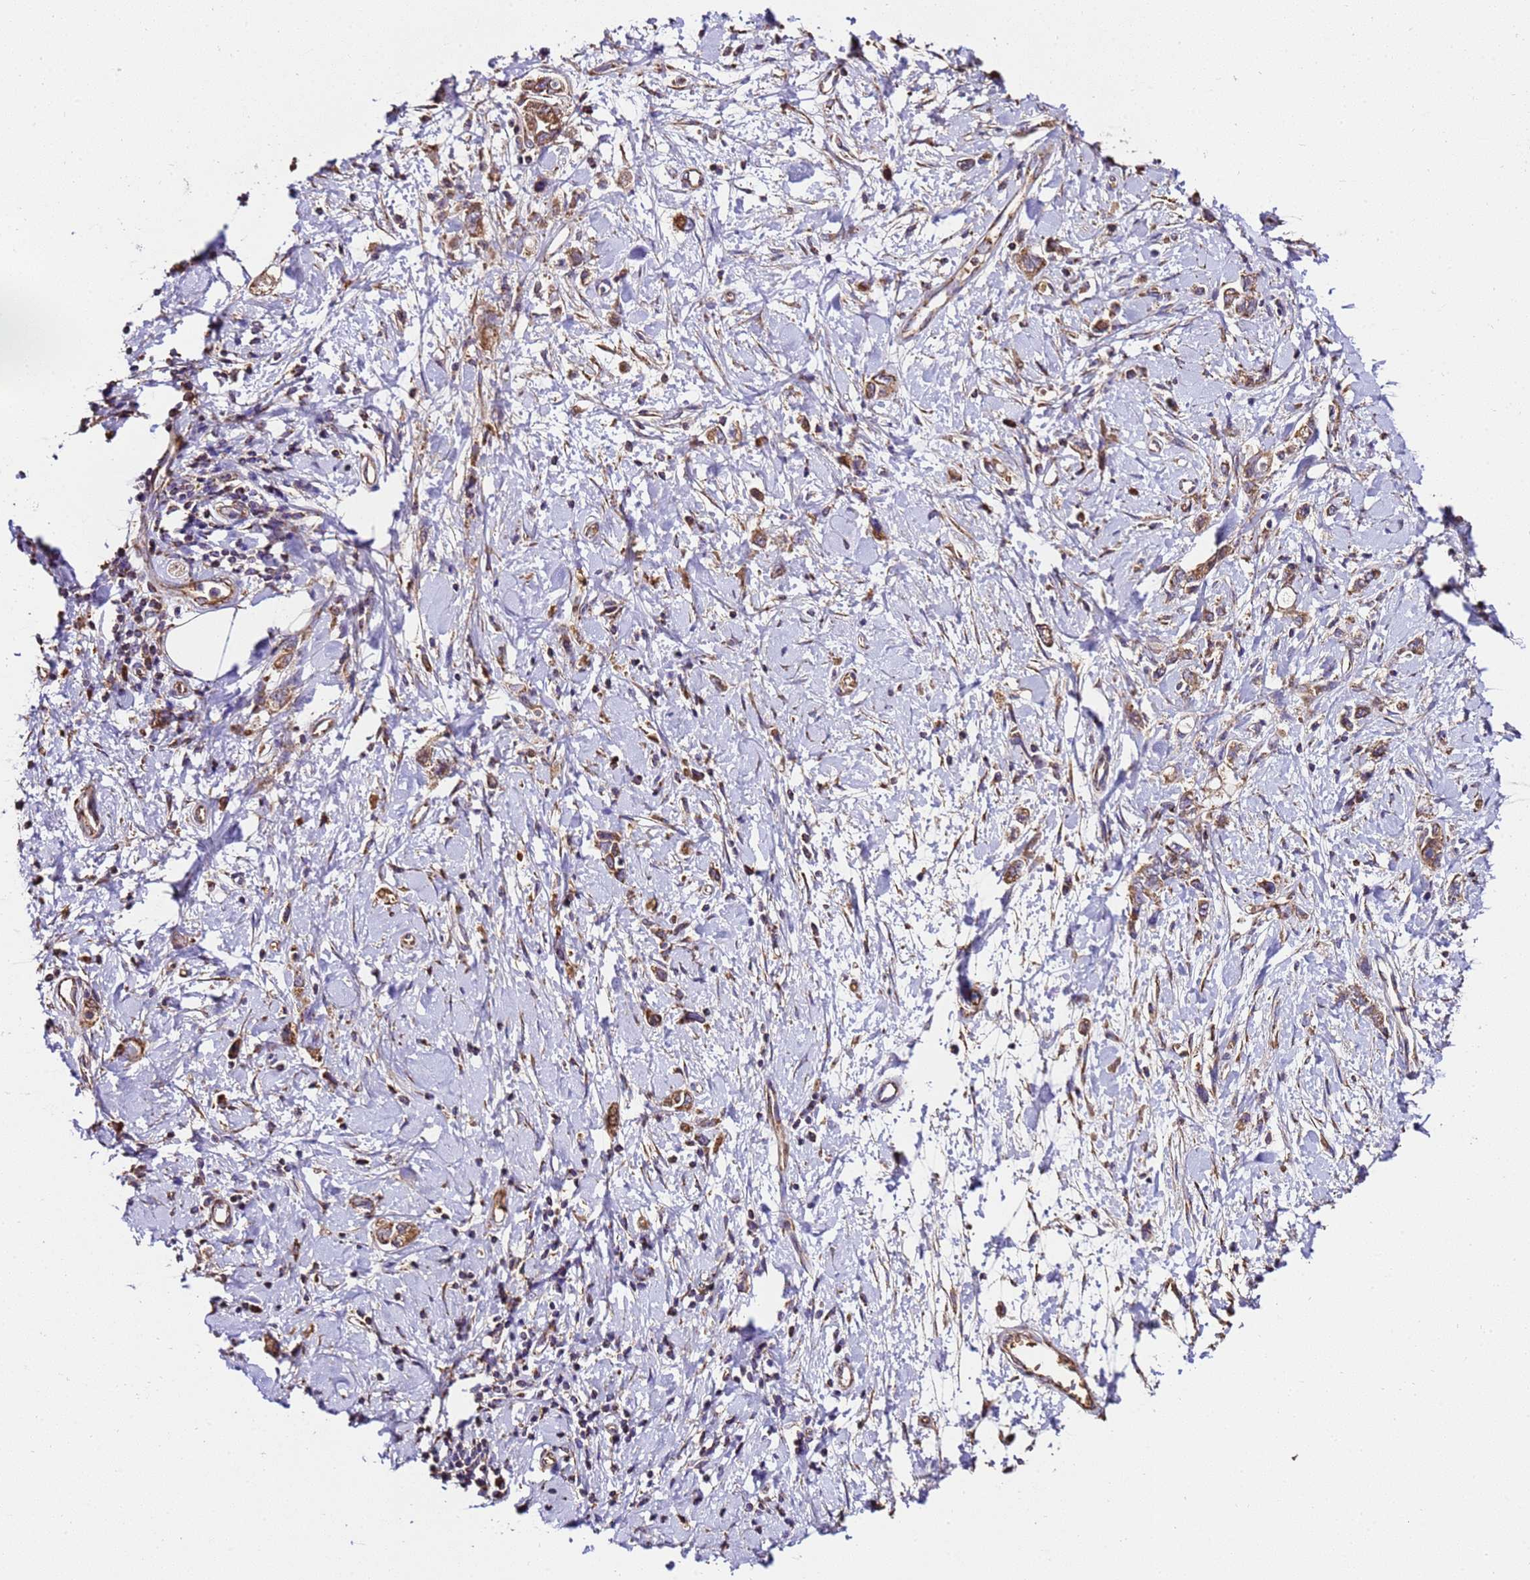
{"staining": {"intensity": "moderate", "quantity": ">75%", "location": "cytoplasmic/membranous"}, "tissue": "stomach cancer", "cell_type": "Tumor cells", "image_type": "cancer", "snomed": [{"axis": "morphology", "description": "Adenocarcinoma, NOS"}, {"axis": "topography", "description": "Stomach"}], "caption": "A high-resolution image shows immunohistochemistry staining of stomach cancer, which displays moderate cytoplasmic/membranous positivity in about >75% of tumor cells.", "gene": "LRRIQ1", "patient": {"sex": "female", "age": 76}}